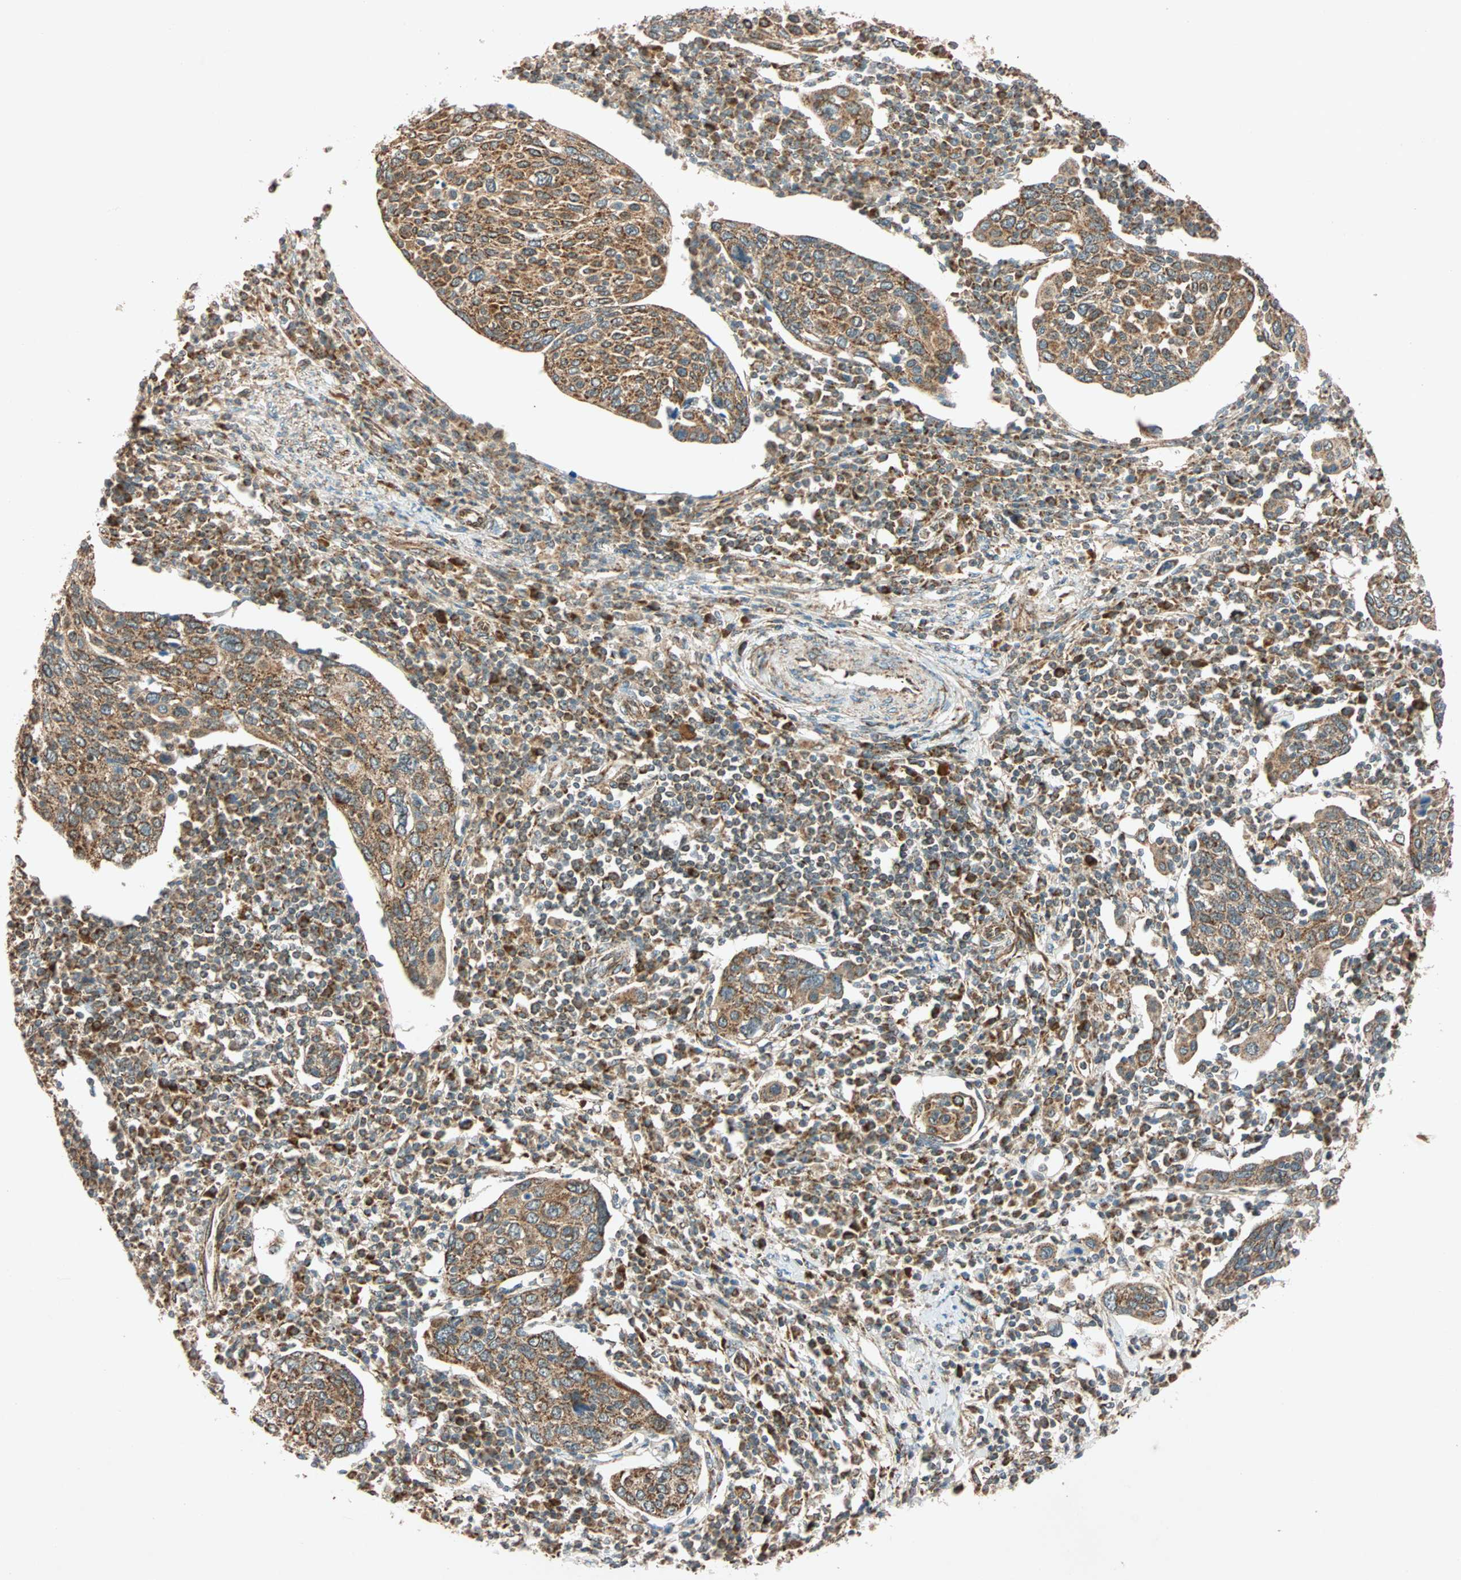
{"staining": {"intensity": "strong", "quantity": ">75%", "location": "cytoplasmic/membranous"}, "tissue": "cervical cancer", "cell_type": "Tumor cells", "image_type": "cancer", "snomed": [{"axis": "morphology", "description": "Squamous cell carcinoma, NOS"}, {"axis": "topography", "description": "Cervix"}], "caption": "A high-resolution photomicrograph shows immunohistochemistry (IHC) staining of cervical cancer, which reveals strong cytoplasmic/membranous expression in about >75% of tumor cells. The staining is performed using DAB (3,3'-diaminobenzidine) brown chromogen to label protein expression. The nuclei are counter-stained blue using hematoxylin.", "gene": "MAPK1", "patient": {"sex": "female", "age": 40}}